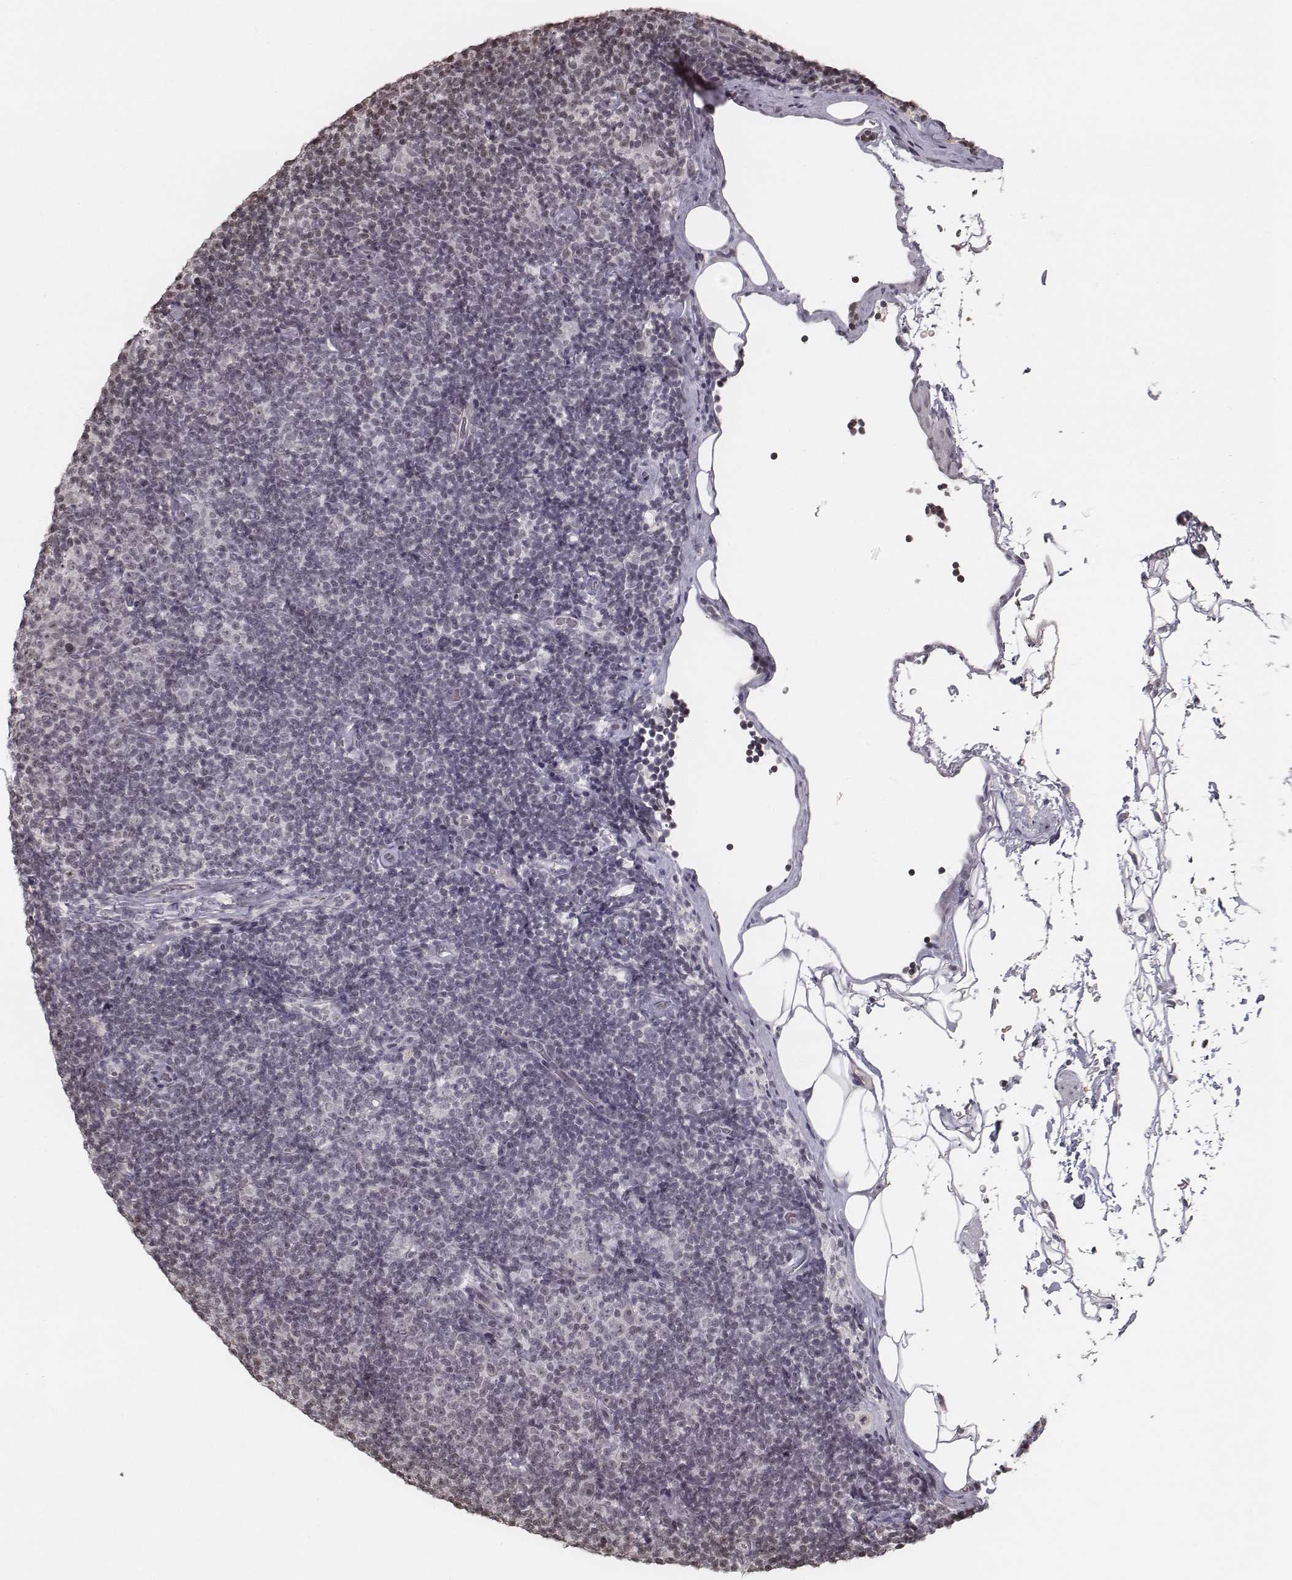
{"staining": {"intensity": "negative", "quantity": "none", "location": "none"}, "tissue": "lymphoma", "cell_type": "Tumor cells", "image_type": "cancer", "snomed": [{"axis": "morphology", "description": "Malignant lymphoma, non-Hodgkin's type, Low grade"}, {"axis": "topography", "description": "Lymph node"}], "caption": "IHC of lymphoma shows no expression in tumor cells.", "gene": "HMGA2", "patient": {"sex": "male", "age": 81}}